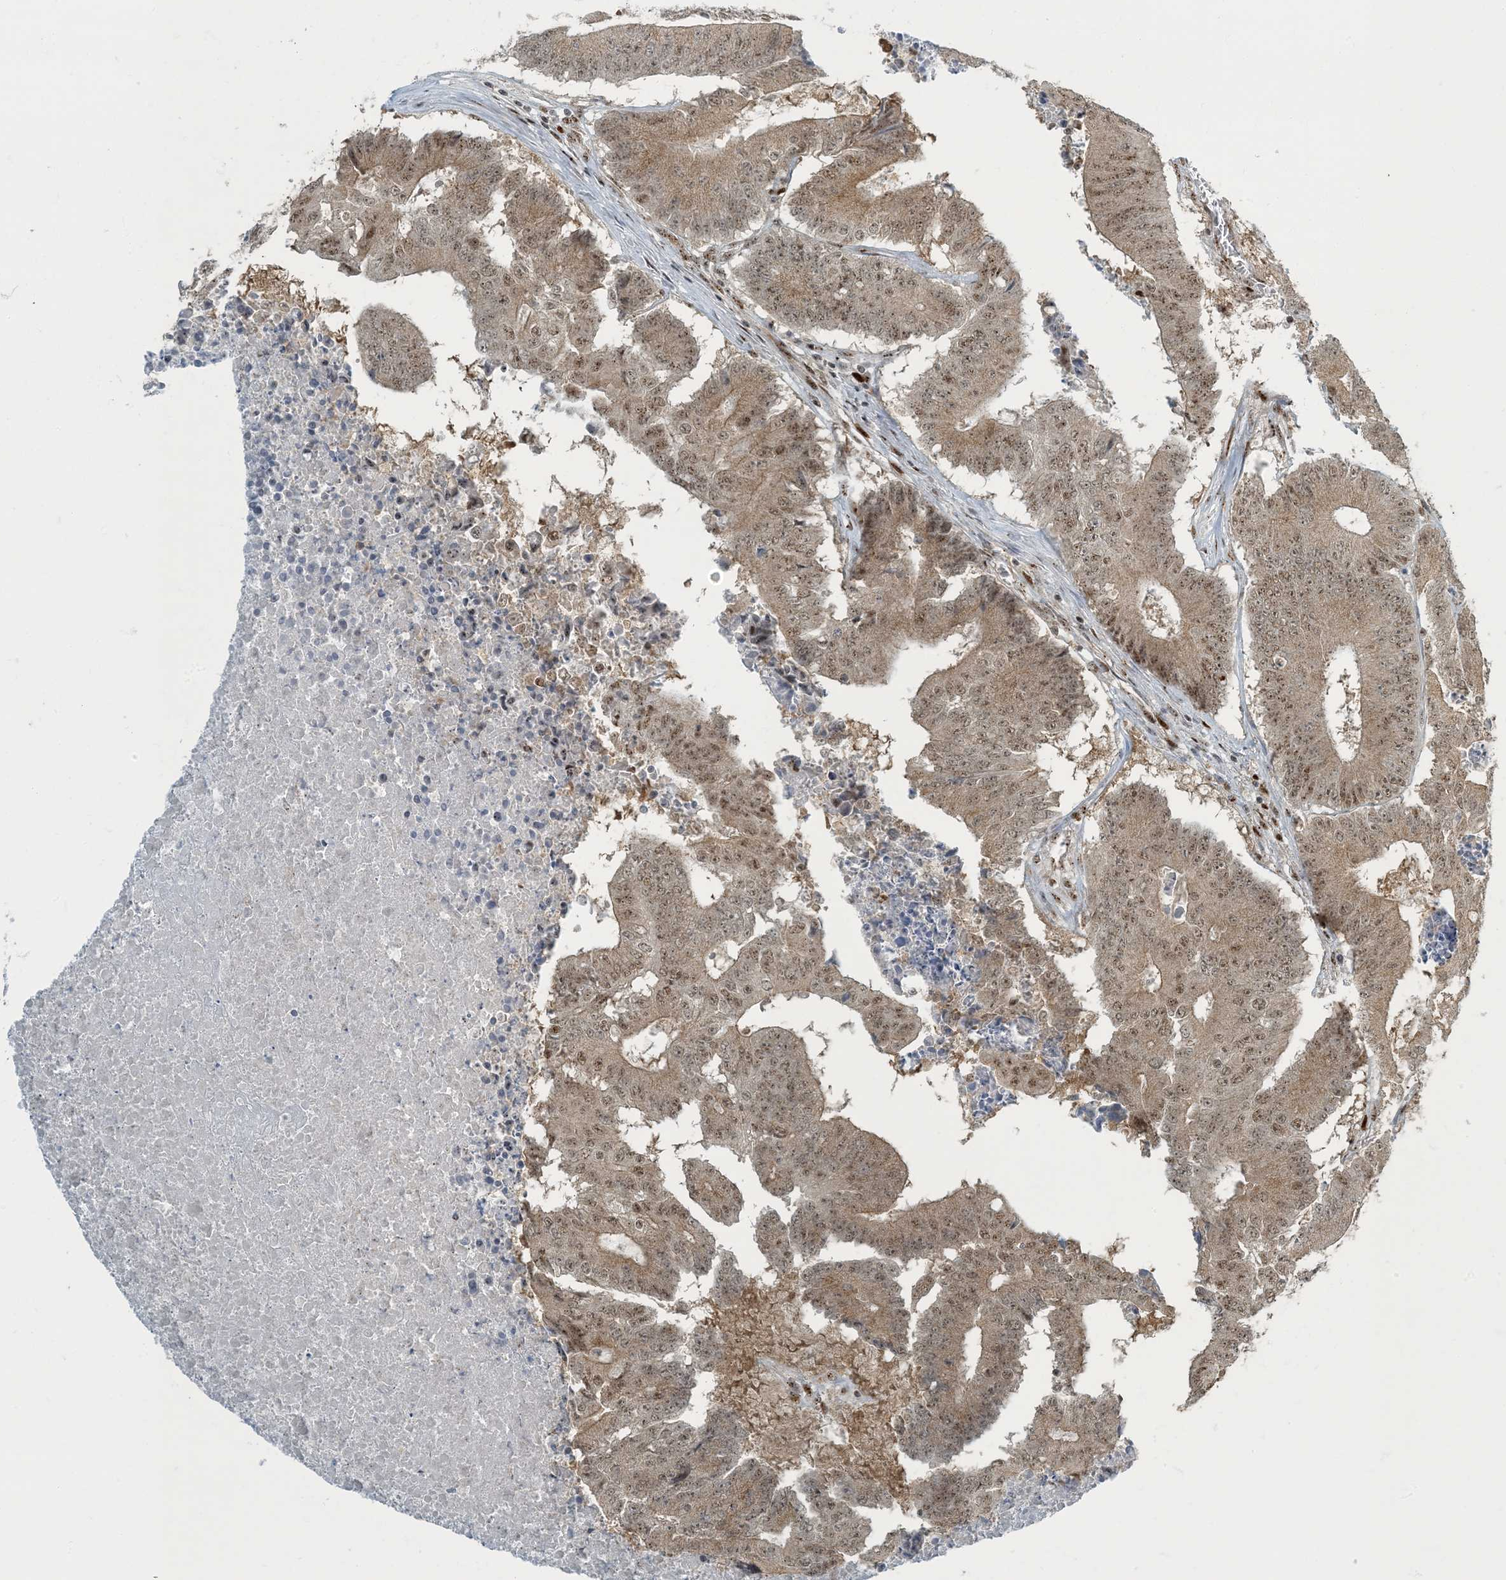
{"staining": {"intensity": "moderate", "quantity": ">75%", "location": "cytoplasmic/membranous,nuclear"}, "tissue": "colorectal cancer", "cell_type": "Tumor cells", "image_type": "cancer", "snomed": [{"axis": "morphology", "description": "Adenocarcinoma, NOS"}, {"axis": "topography", "description": "Colon"}], "caption": "About >75% of tumor cells in human adenocarcinoma (colorectal) show moderate cytoplasmic/membranous and nuclear protein positivity as visualized by brown immunohistochemical staining.", "gene": "MBD1", "patient": {"sex": "male", "age": 87}}